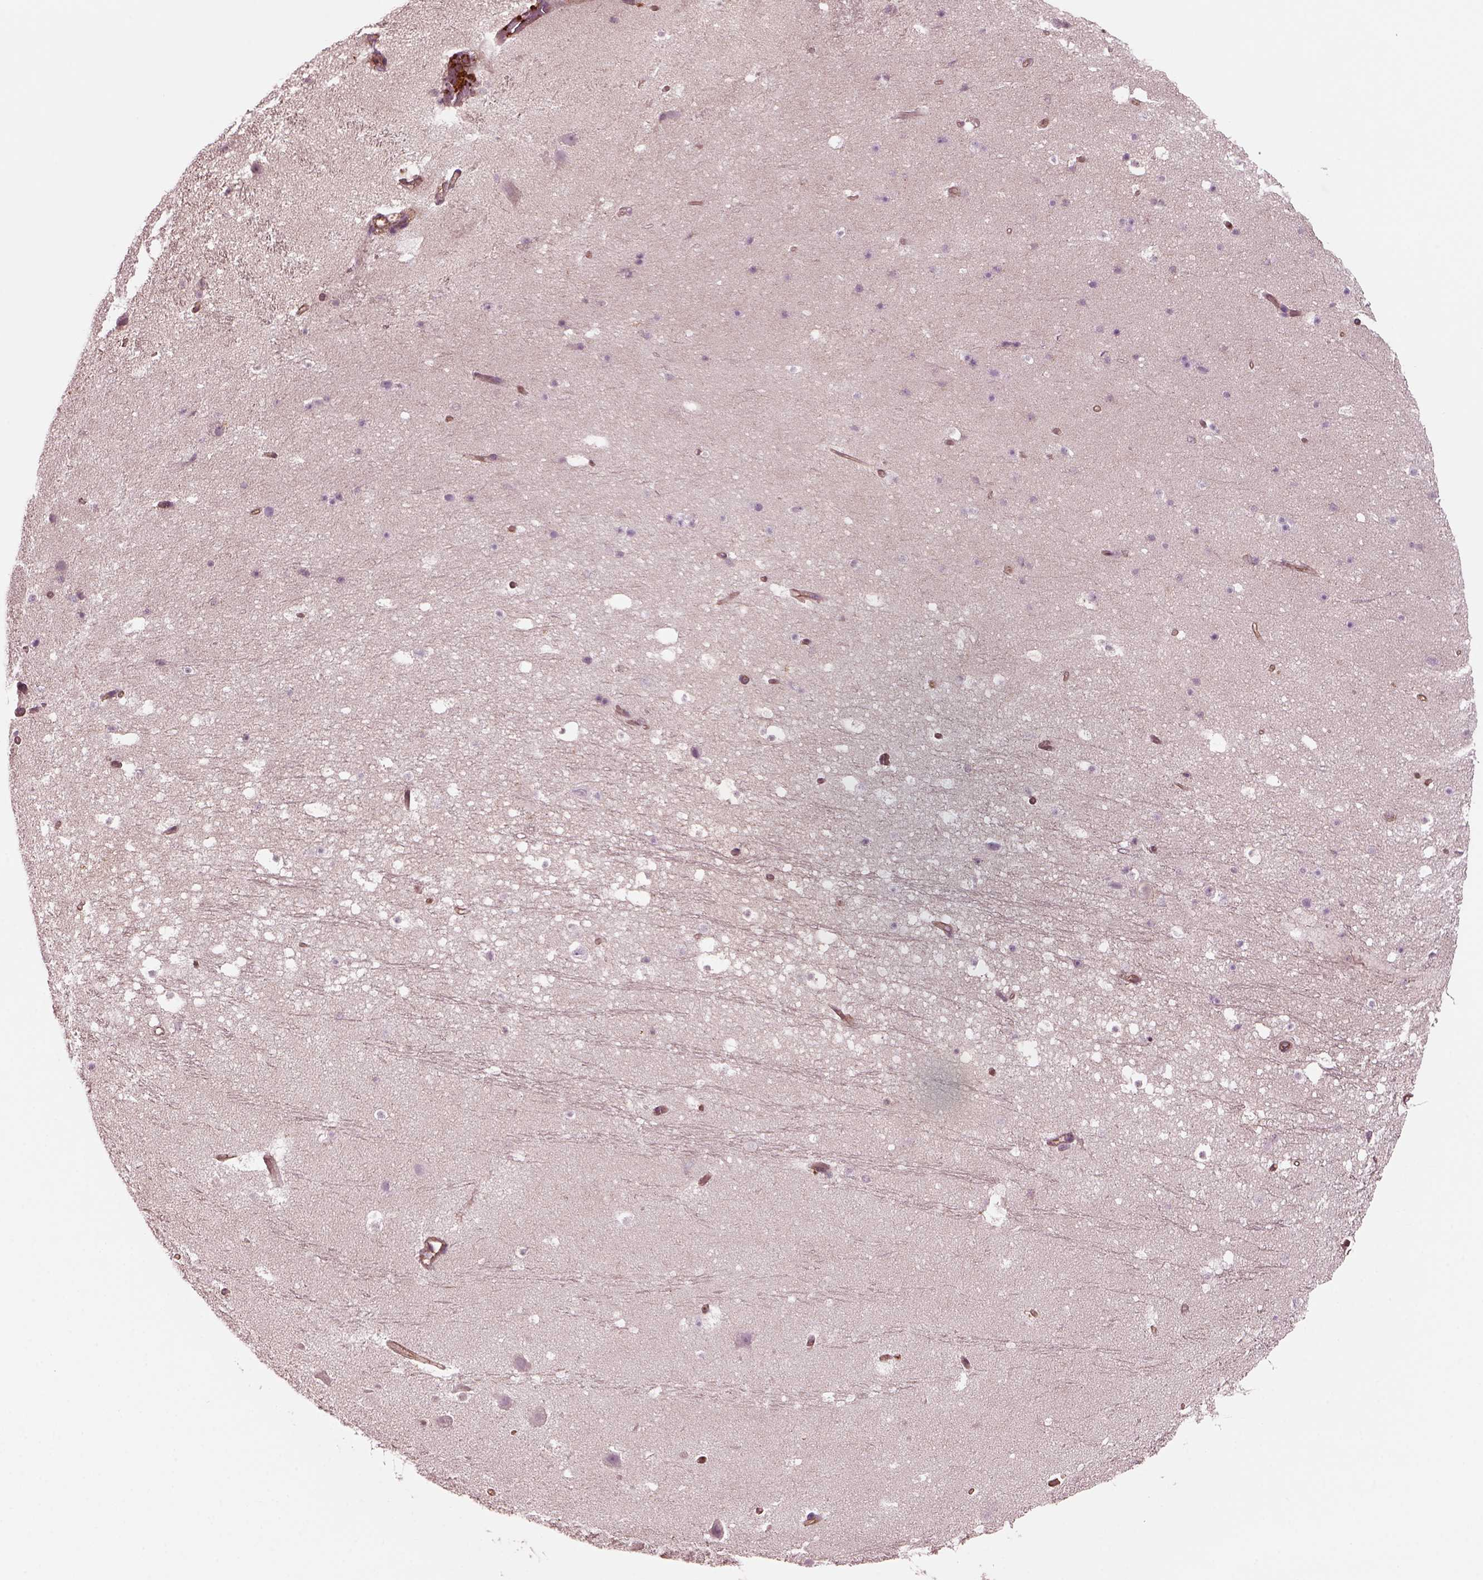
{"staining": {"intensity": "negative", "quantity": "none", "location": "none"}, "tissue": "hippocampus", "cell_type": "Glial cells", "image_type": "normal", "snomed": [{"axis": "morphology", "description": "Normal tissue, NOS"}, {"axis": "topography", "description": "Hippocampus"}], "caption": "IHC image of benign hippocampus stained for a protein (brown), which demonstrates no positivity in glial cells.", "gene": "MYL1", "patient": {"sex": "male", "age": 26}}